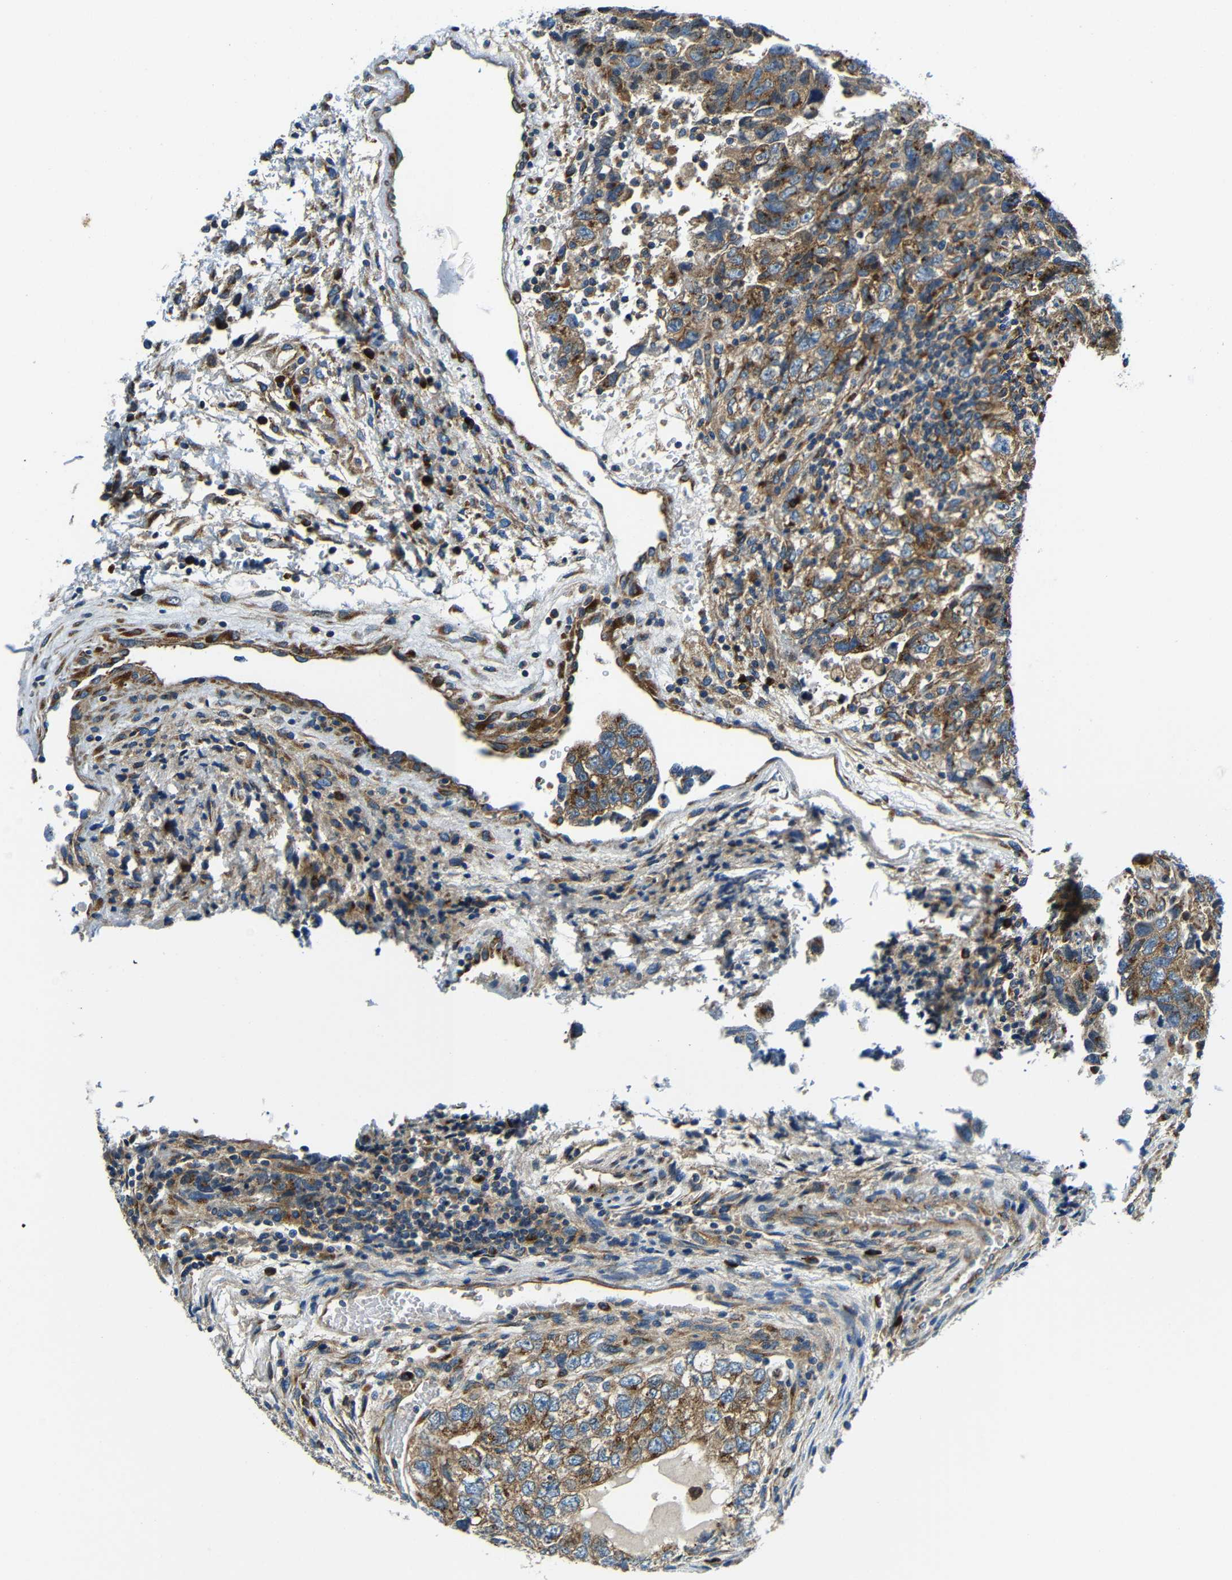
{"staining": {"intensity": "moderate", "quantity": ">75%", "location": "cytoplasmic/membranous"}, "tissue": "testis cancer", "cell_type": "Tumor cells", "image_type": "cancer", "snomed": [{"axis": "morphology", "description": "Carcinoma, Embryonal, NOS"}, {"axis": "topography", "description": "Testis"}], "caption": "Immunohistochemistry histopathology image of testis cancer stained for a protein (brown), which exhibits medium levels of moderate cytoplasmic/membranous positivity in approximately >75% of tumor cells.", "gene": "USO1", "patient": {"sex": "male", "age": 36}}